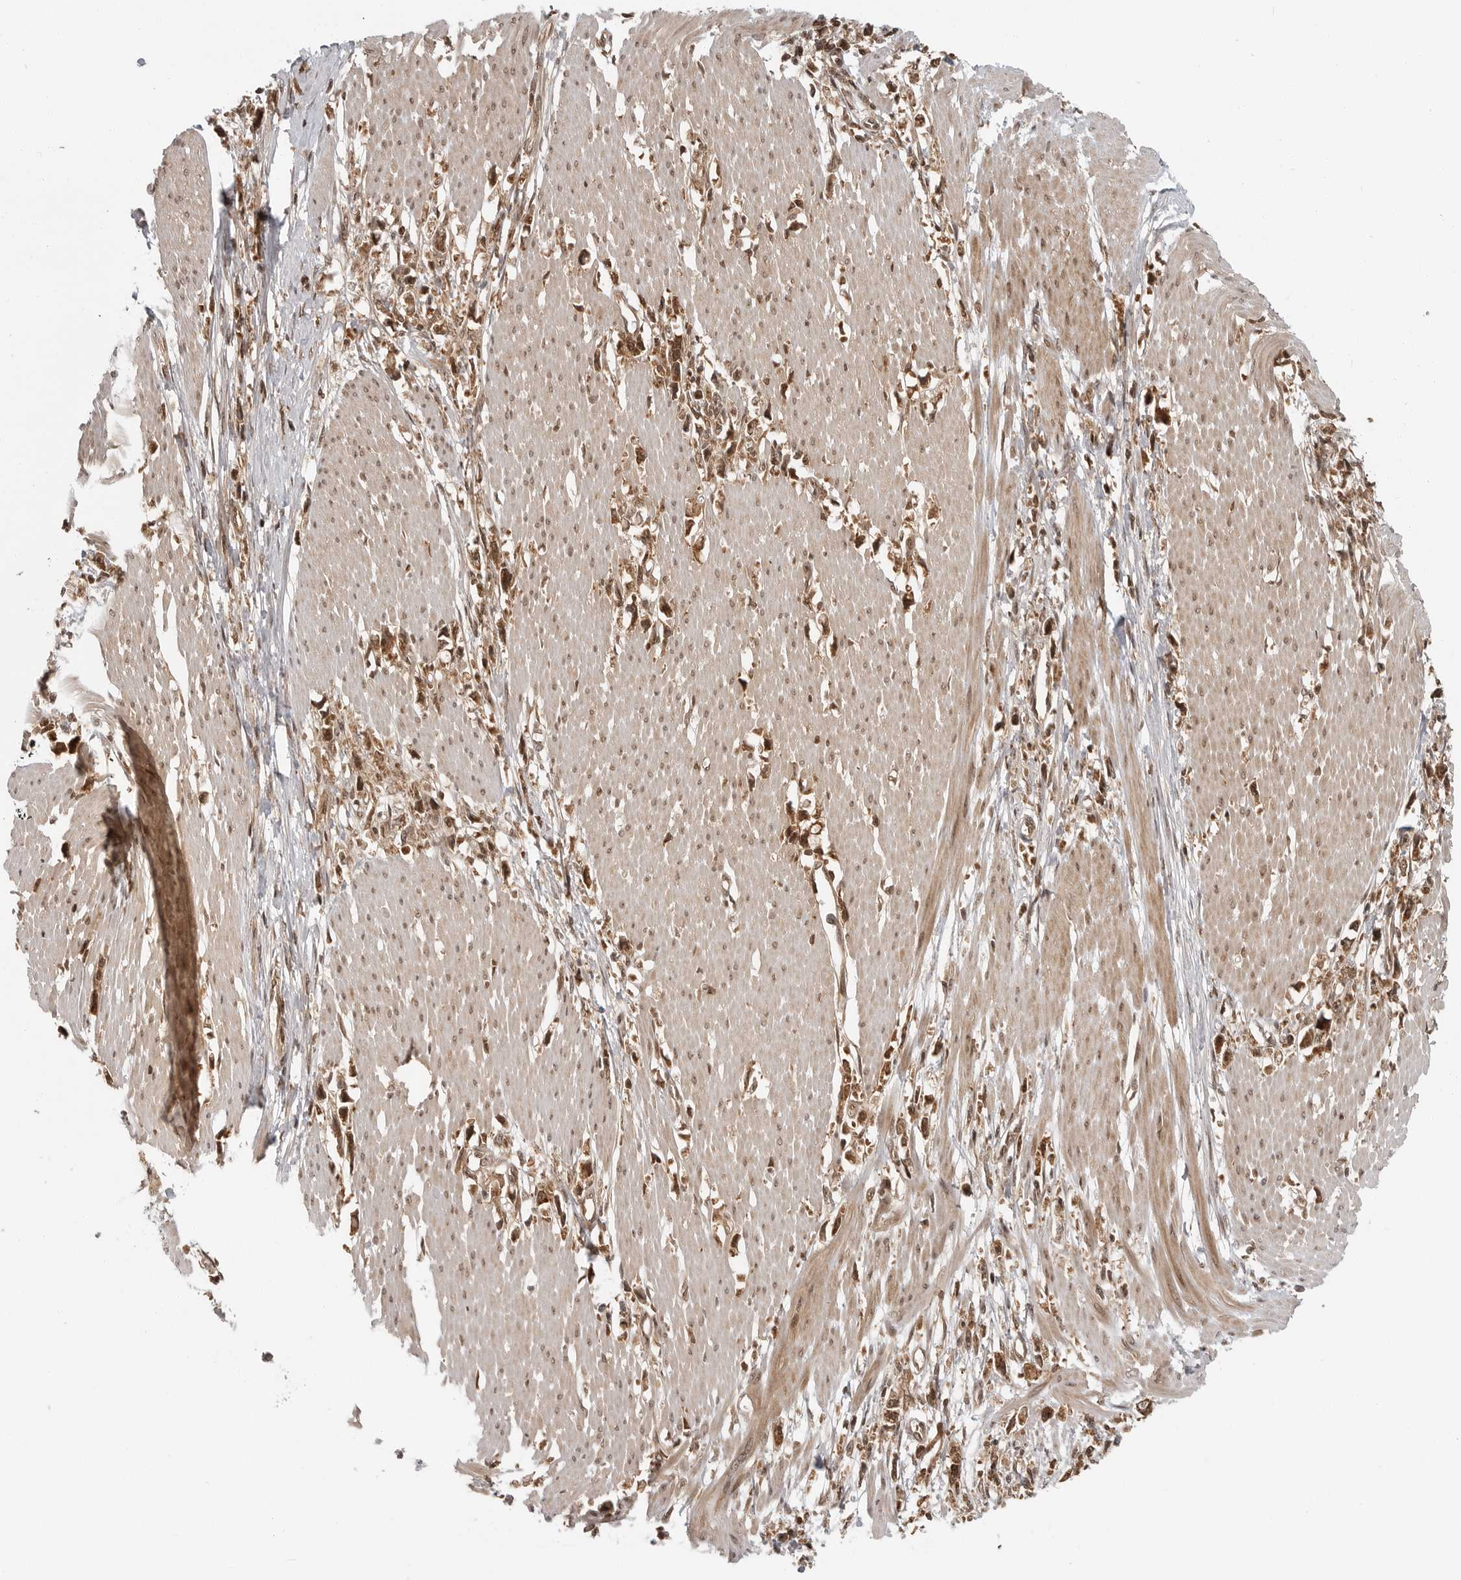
{"staining": {"intensity": "strong", "quantity": ">75%", "location": "cytoplasmic/membranous,nuclear"}, "tissue": "stomach cancer", "cell_type": "Tumor cells", "image_type": "cancer", "snomed": [{"axis": "morphology", "description": "Adenocarcinoma, NOS"}, {"axis": "topography", "description": "Stomach"}], "caption": "Stomach cancer (adenocarcinoma) stained with IHC reveals strong cytoplasmic/membranous and nuclear expression in approximately >75% of tumor cells. (DAB = brown stain, brightfield microscopy at high magnification).", "gene": "SZRD1", "patient": {"sex": "female", "age": 59}}